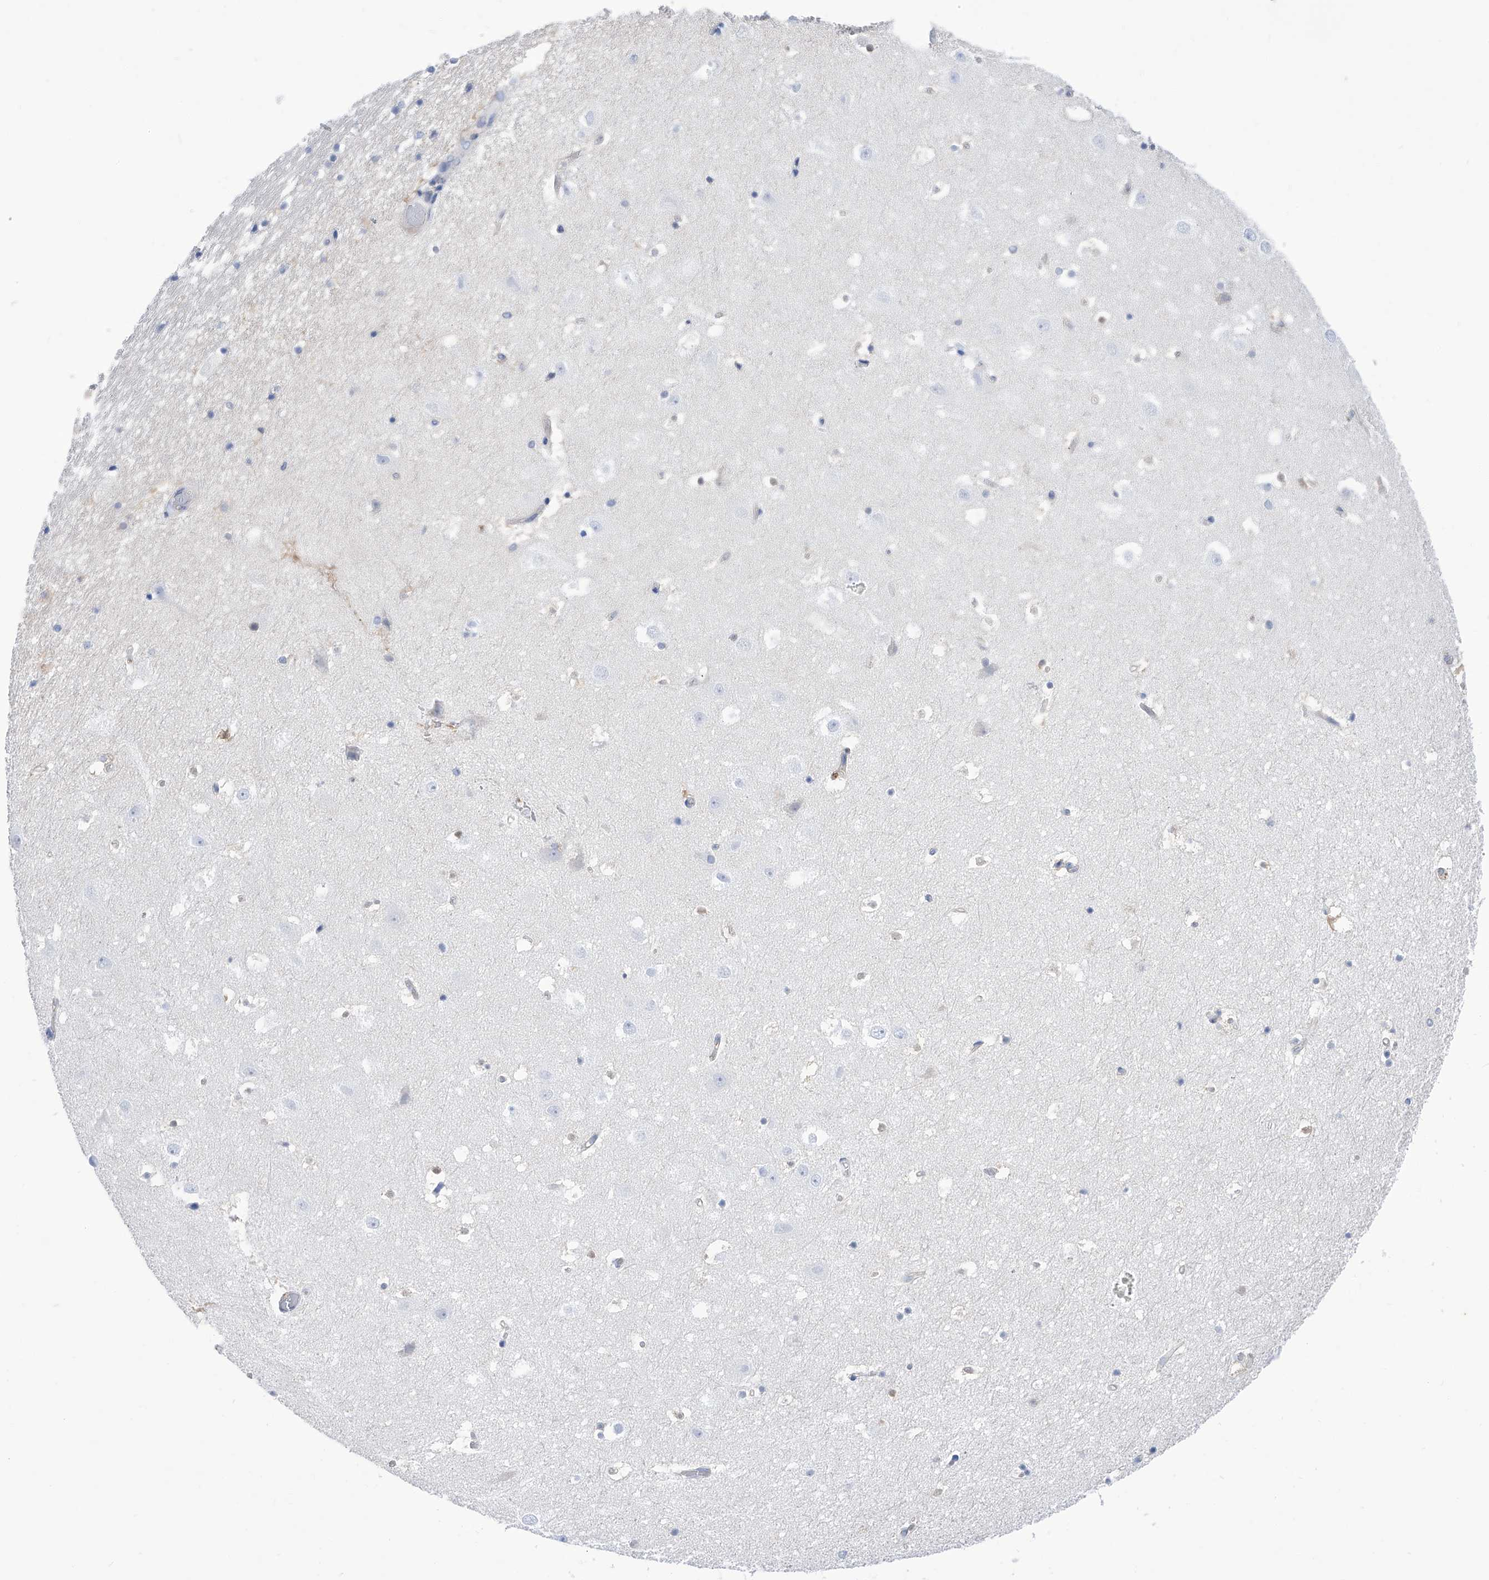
{"staining": {"intensity": "negative", "quantity": "none", "location": "none"}, "tissue": "hippocampus", "cell_type": "Glial cells", "image_type": "normal", "snomed": [{"axis": "morphology", "description": "Normal tissue, NOS"}, {"axis": "topography", "description": "Hippocampus"}], "caption": "Photomicrograph shows no significant protein positivity in glial cells of benign hippocampus. (DAB (3,3'-diaminobenzidine) immunohistochemistry (IHC), high magnification).", "gene": "PGM3", "patient": {"sex": "female", "age": 52}}